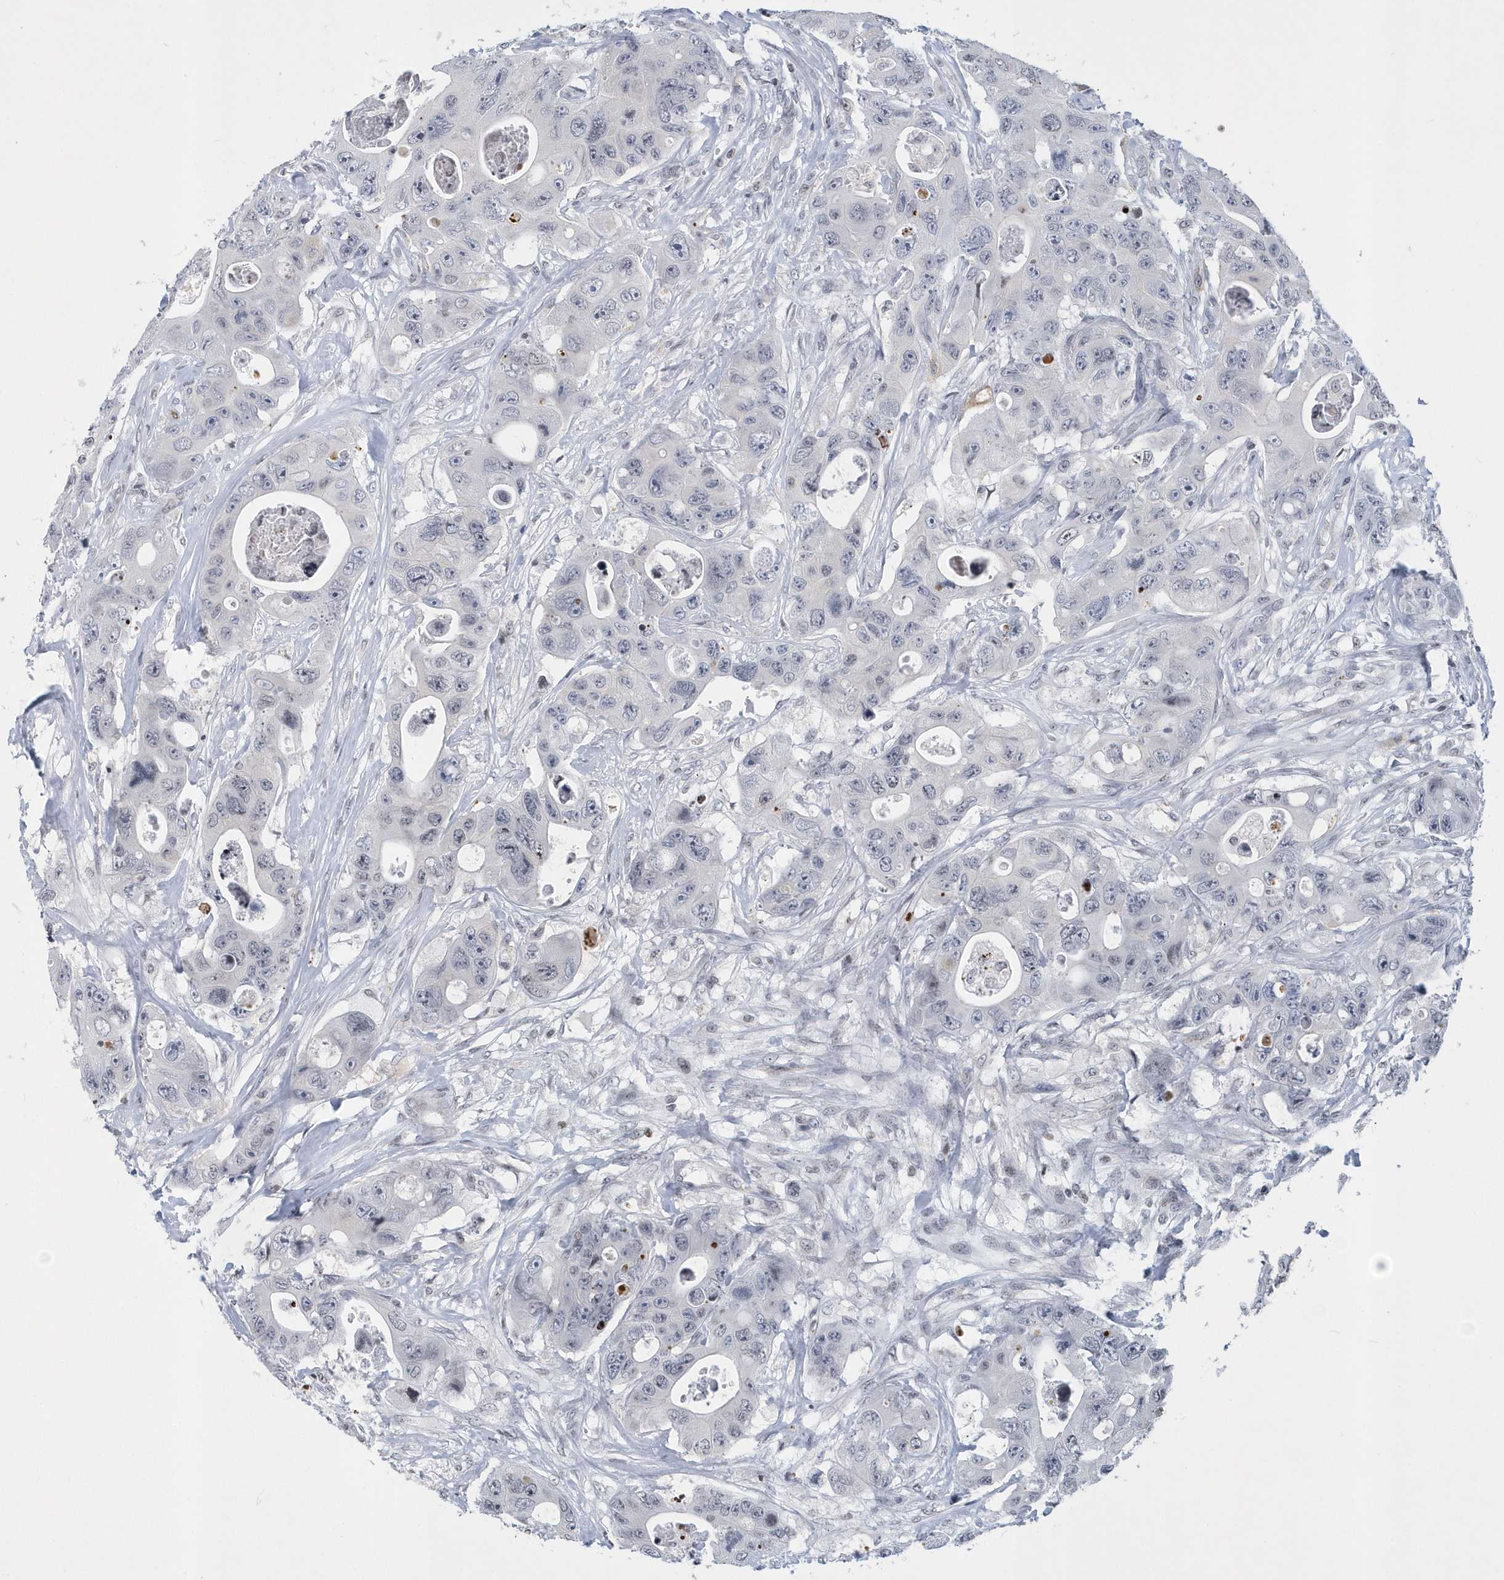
{"staining": {"intensity": "negative", "quantity": "none", "location": "none"}, "tissue": "colorectal cancer", "cell_type": "Tumor cells", "image_type": "cancer", "snomed": [{"axis": "morphology", "description": "Adenocarcinoma, NOS"}, {"axis": "topography", "description": "Colon"}], "caption": "The micrograph demonstrates no significant positivity in tumor cells of colorectal cancer.", "gene": "VWA5B2", "patient": {"sex": "female", "age": 46}}